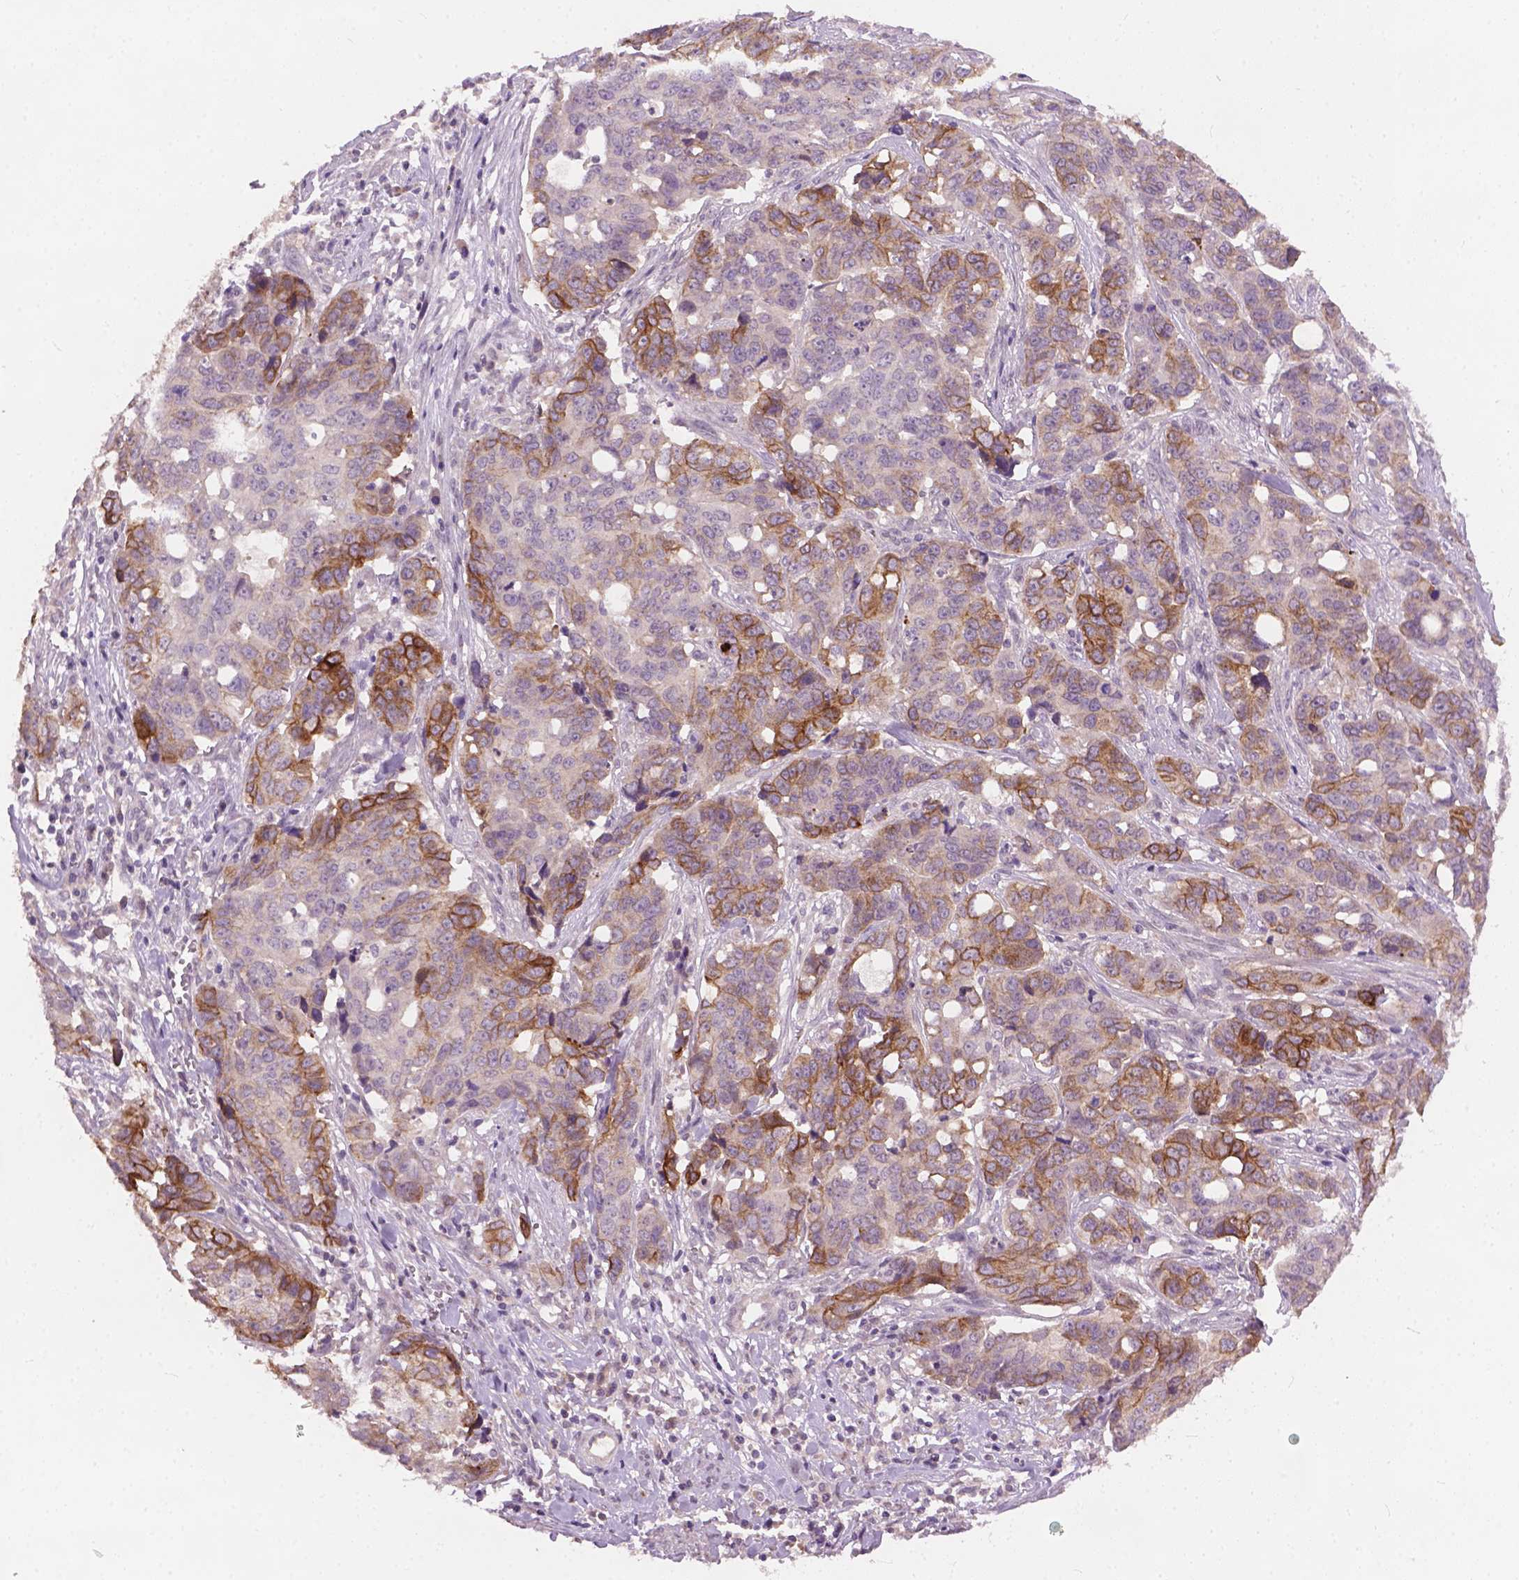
{"staining": {"intensity": "moderate", "quantity": "<25%", "location": "cytoplasmic/membranous"}, "tissue": "ovarian cancer", "cell_type": "Tumor cells", "image_type": "cancer", "snomed": [{"axis": "morphology", "description": "Carcinoma, endometroid"}, {"axis": "topography", "description": "Ovary"}], "caption": "This is a micrograph of IHC staining of ovarian cancer (endometroid carcinoma), which shows moderate expression in the cytoplasmic/membranous of tumor cells.", "gene": "KRT17", "patient": {"sex": "female", "age": 78}}